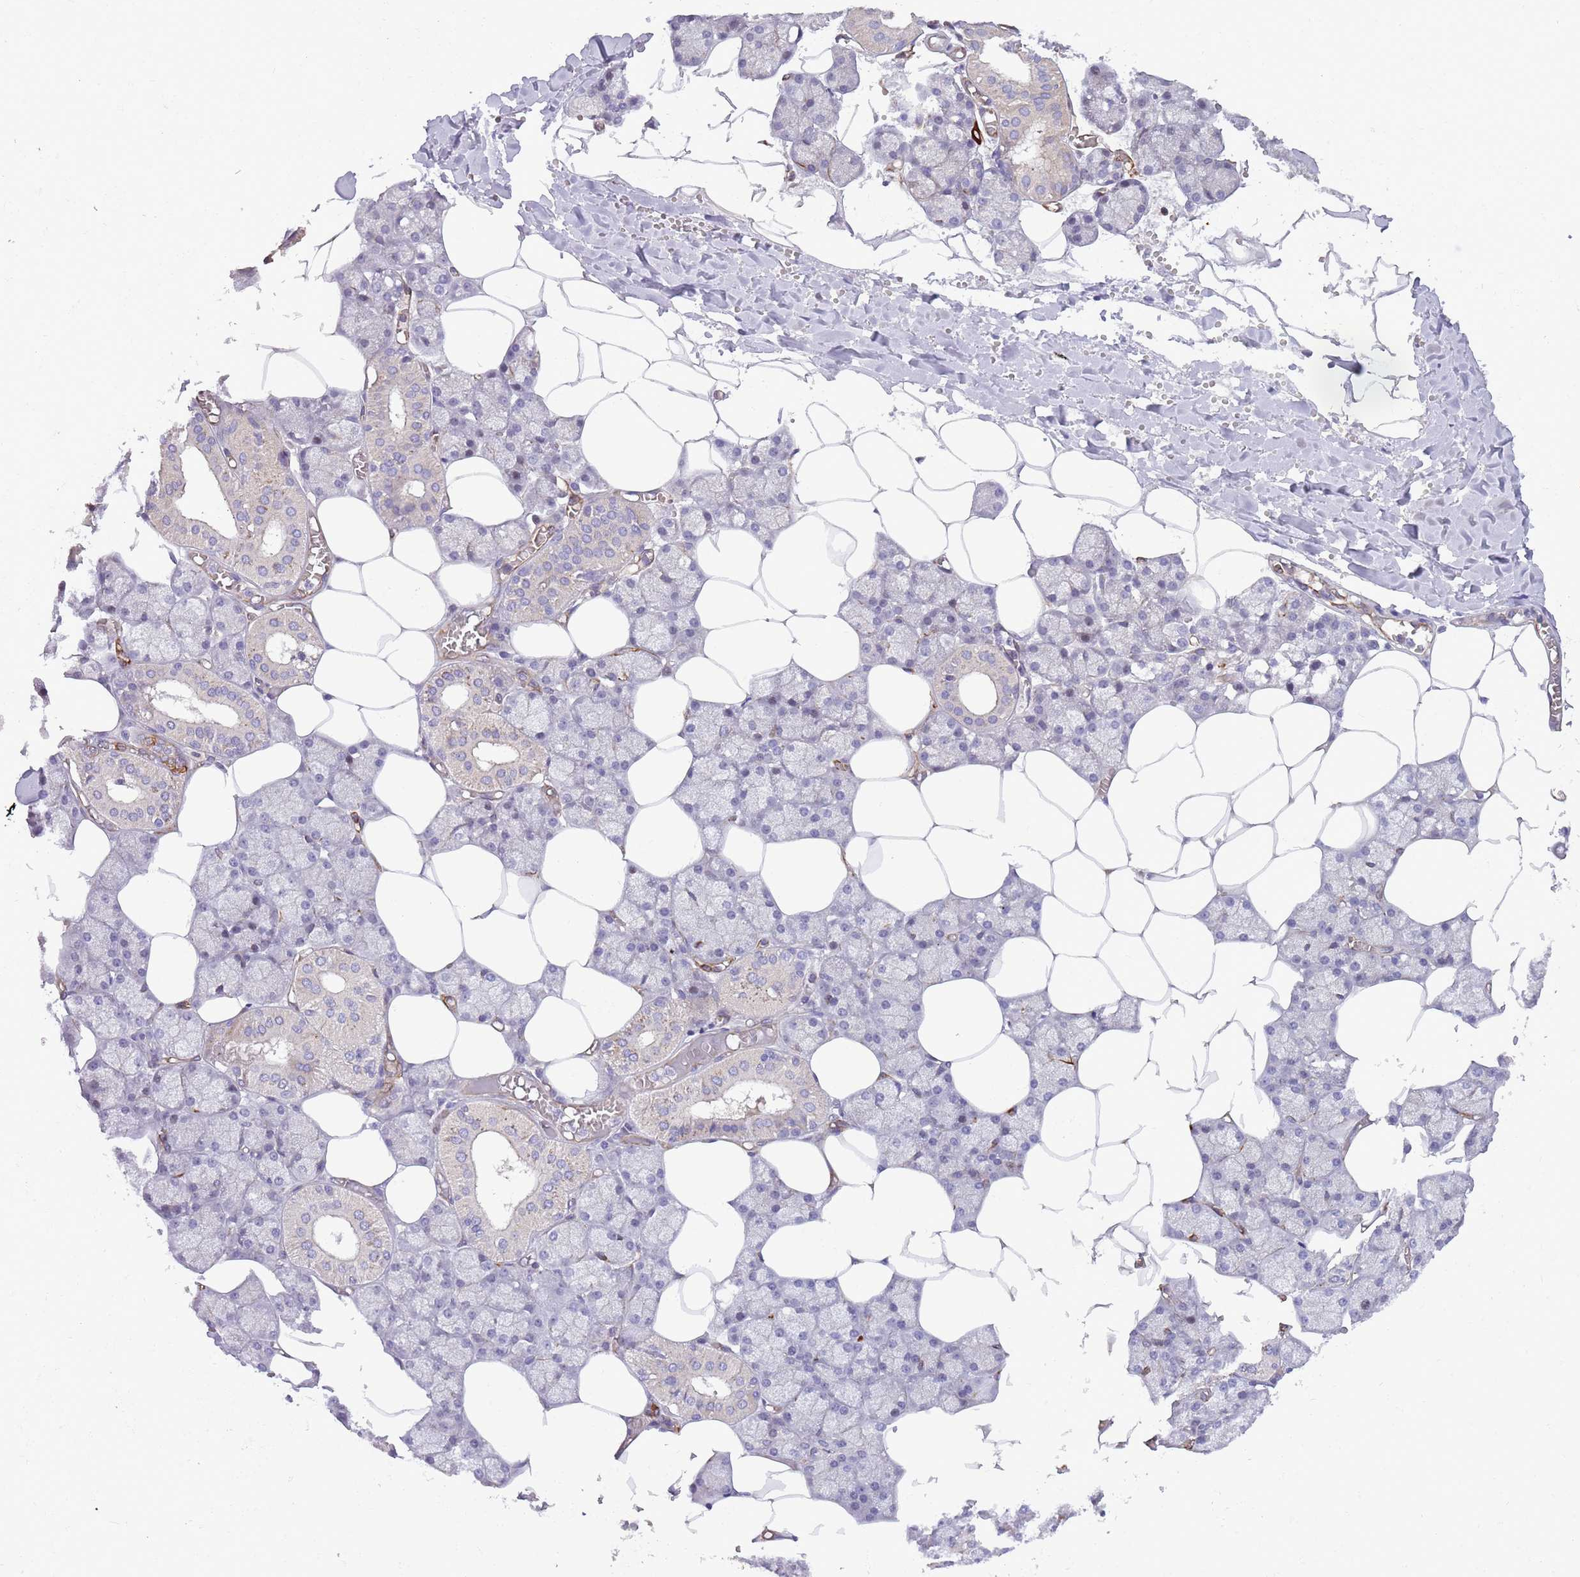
{"staining": {"intensity": "moderate", "quantity": "<25%", "location": "nuclear"}, "tissue": "salivary gland", "cell_type": "Glandular cells", "image_type": "normal", "snomed": [{"axis": "morphology", "description": "Normal tissue, NOS"}, {"axis": "topography", "description": "Salivary gland"}], "caption": "A micrograph of human salivary gland stained for a protein displays moderate nuclear brown staining in glandular cells. (brown staining indicates protein expression, while blue staining denotes nuclei).", "gene": "GAS2L3", "patient": {"sex": "male", "age": 62}}